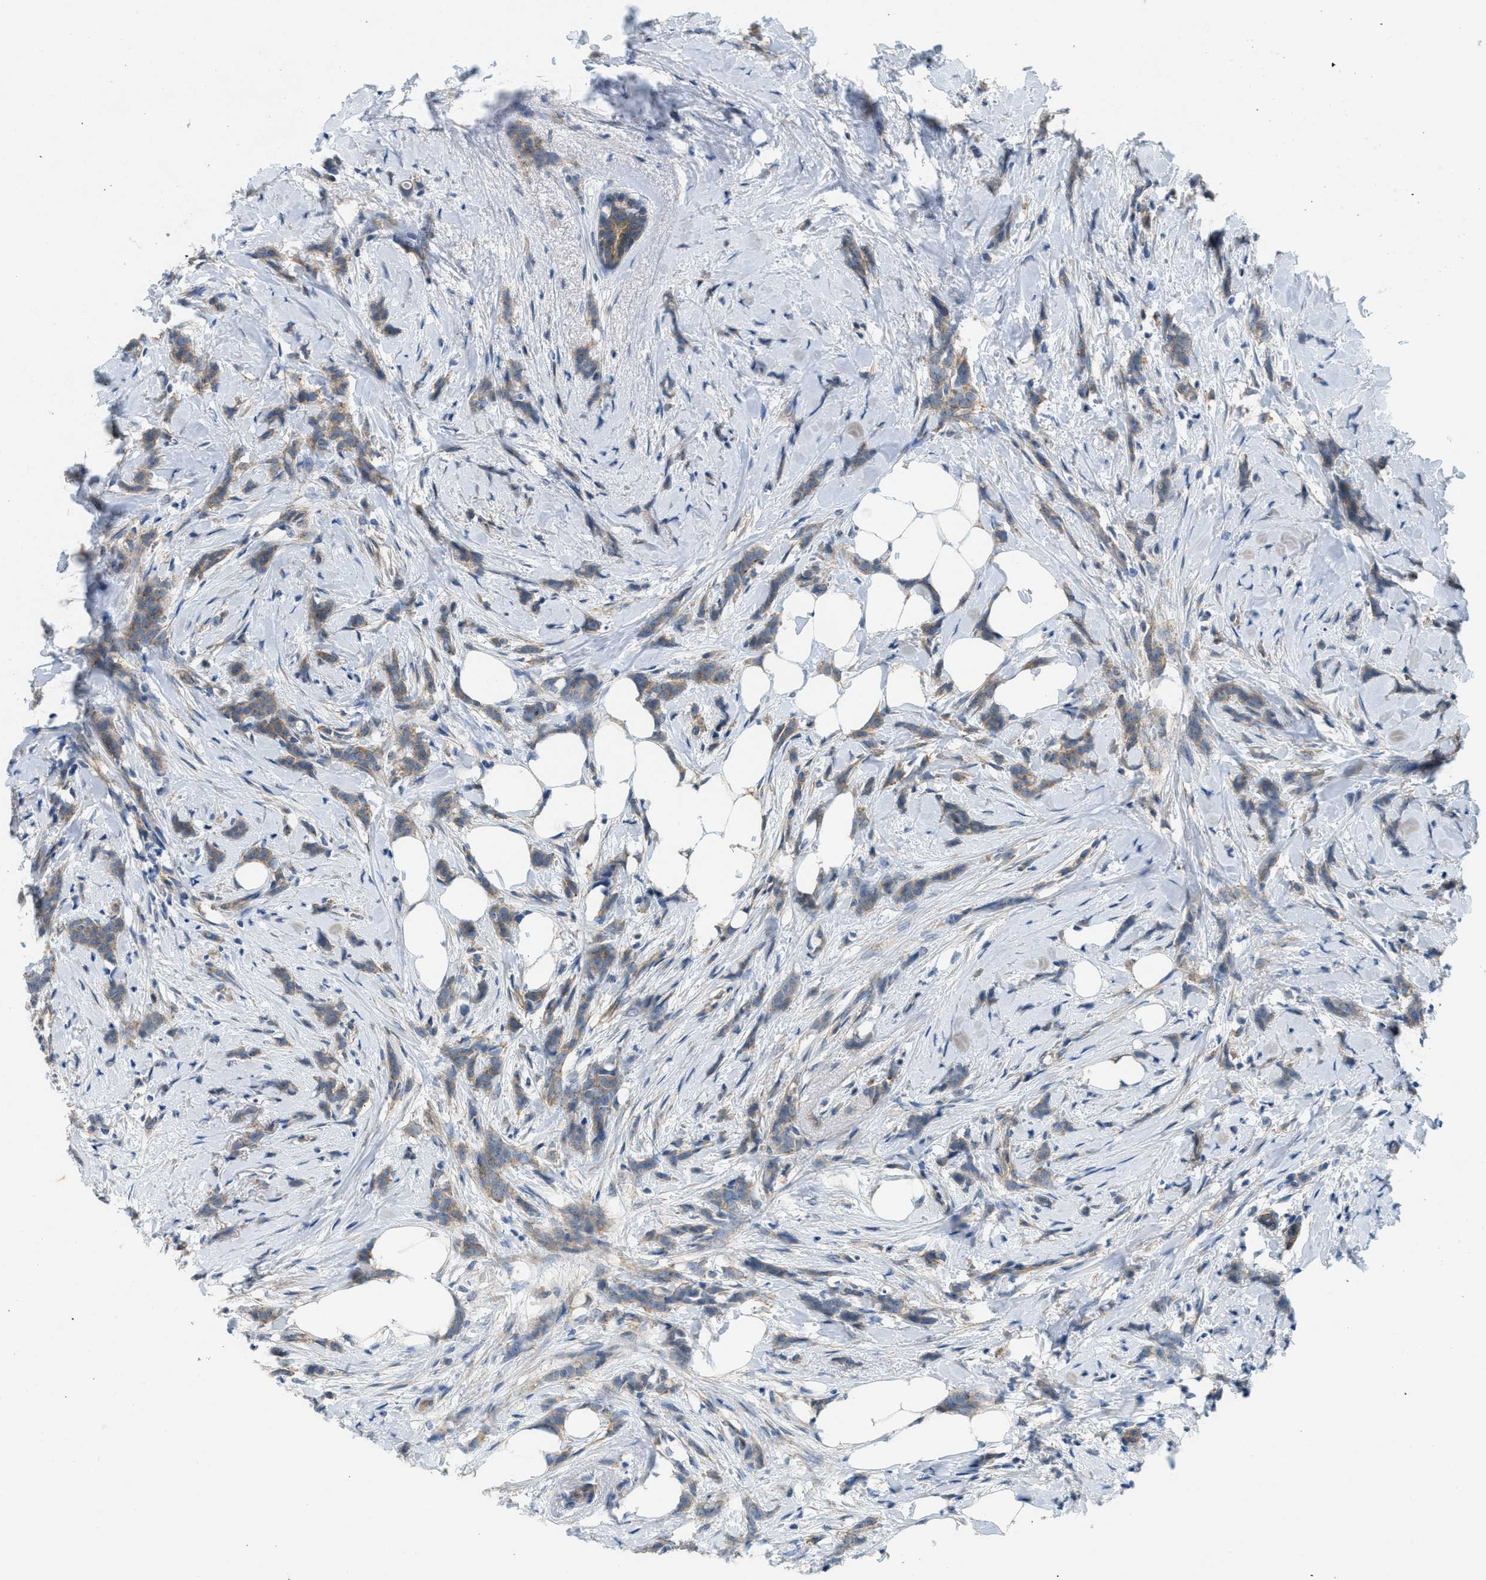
{"staining": {"intensity": "weak", "quantity": "25%-75%", "location": "cytoplasmic/membranous"}, "tissue": "breast cancer", "cell_type": "Tumor cells", "image_type": "cancer", "snomed": [{"axis": "morphology", "description": "Lobular carcinoma, in situ"}, {"axis": "morphology", "description": "Lobular carcinoma"}, {"axis": "topography", "description": "Breast"}], "caption": "Human breast cancer (lobular carcinoma in situ) stained for a protein (brown) demonstrates weak cytoplasmic/membranous positive staining in about 25%-75% of tumor cells.", "gene": "ZFYVE9", "patient": {"sex": "female", "age": 41}}